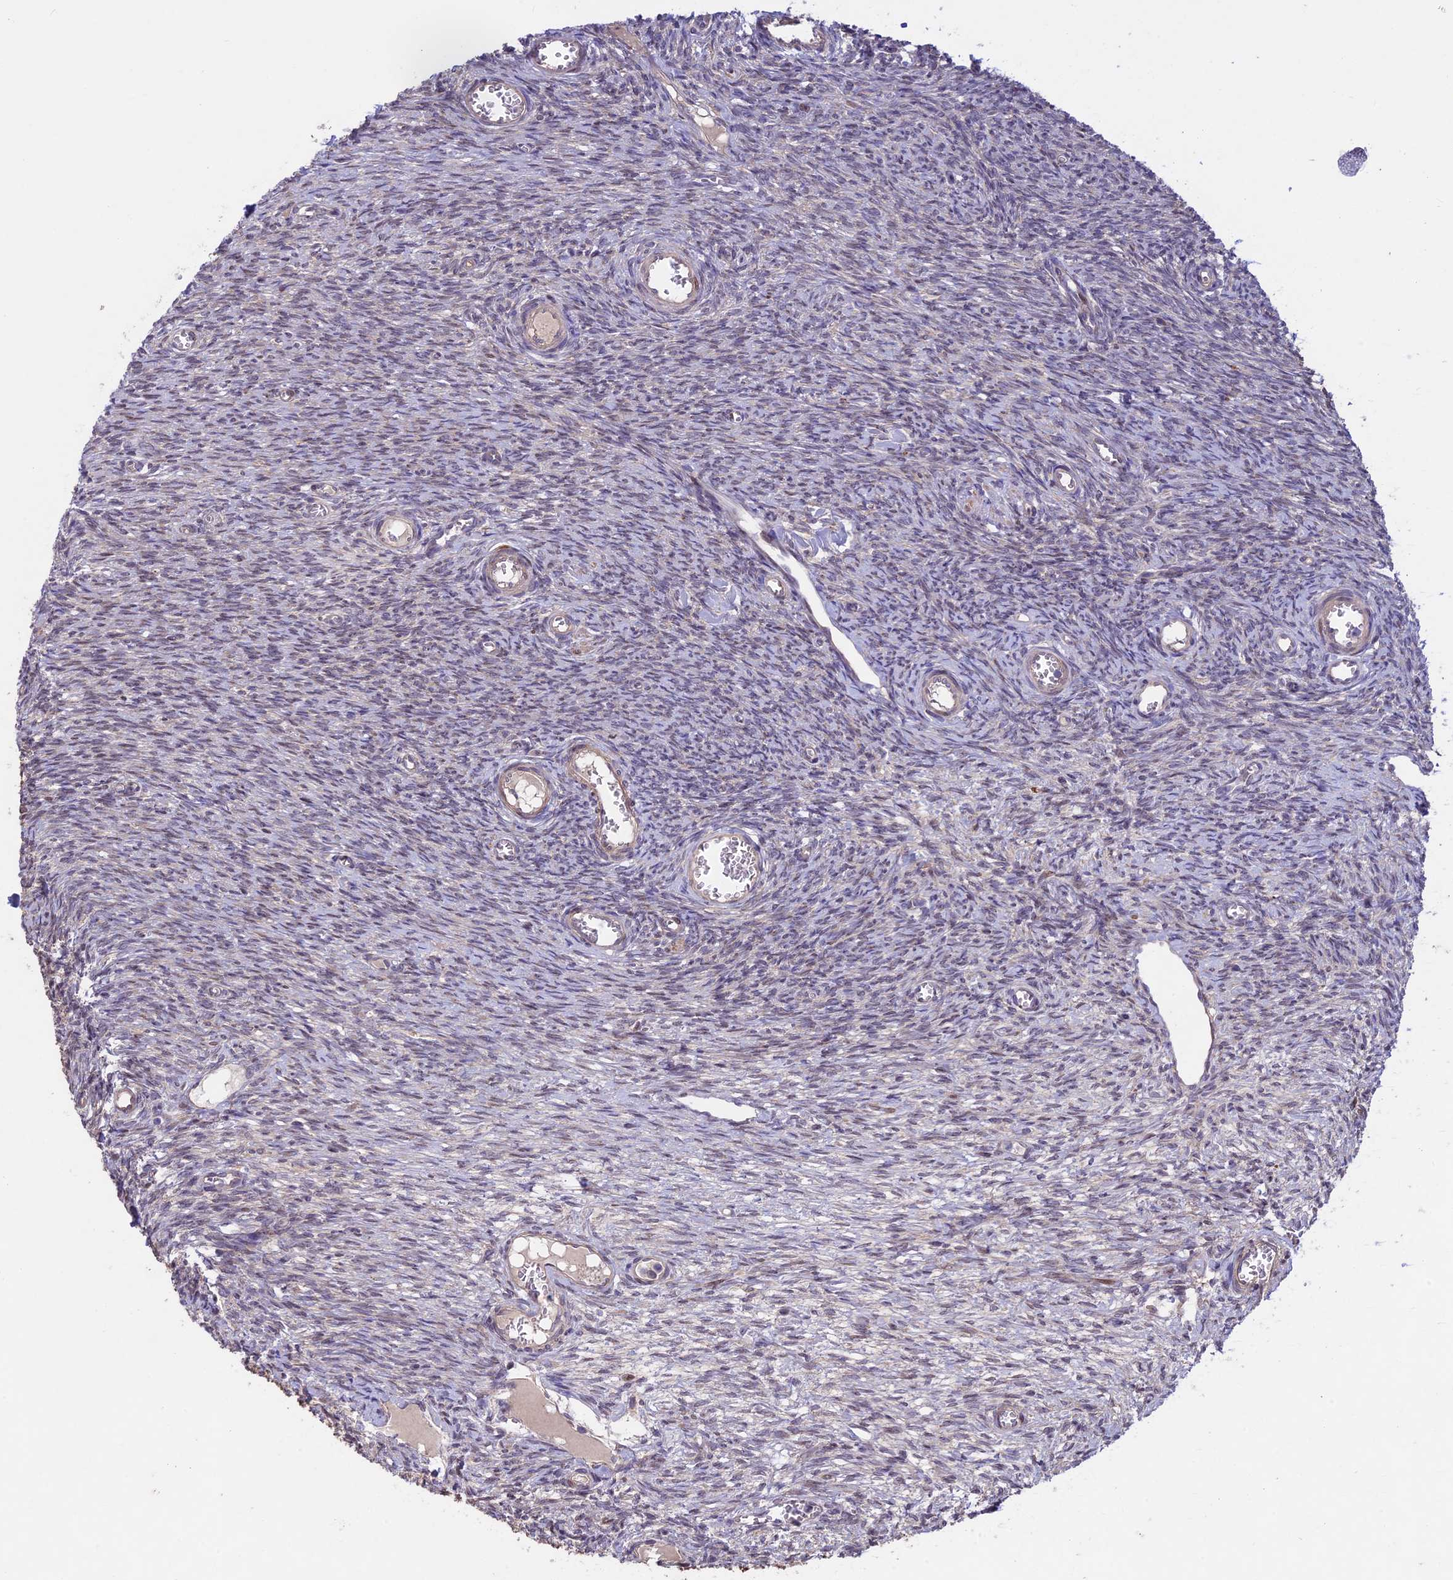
{"staining": {"intensity": "moderate", "quantity": "<25%", "location": "nuclear"}, "tissue": "ovary", "cell_type": "Ovarian stroma cells", "image_type": "normal", "snomed": [{"axis": "morphology", "description": "Normal tissue, NOS"}, {"axis": "topography", "description": "Ovary"}], "caption": "Immunohistochemistry (IHC) staining of unremarkable ovary, which exhibits low levels of moderate nuclear expression in about <25% of ovarian stroma cells indicating moderate nuclear protein positivity. The staining was performed using DAB (3,3'-diaminobenzidine) (brown) for protein detection and nuclei were counterstained in hematoxylin (blue).", "gene": "MAN2C1", "patient": {"sex": "female", "age": 44}}